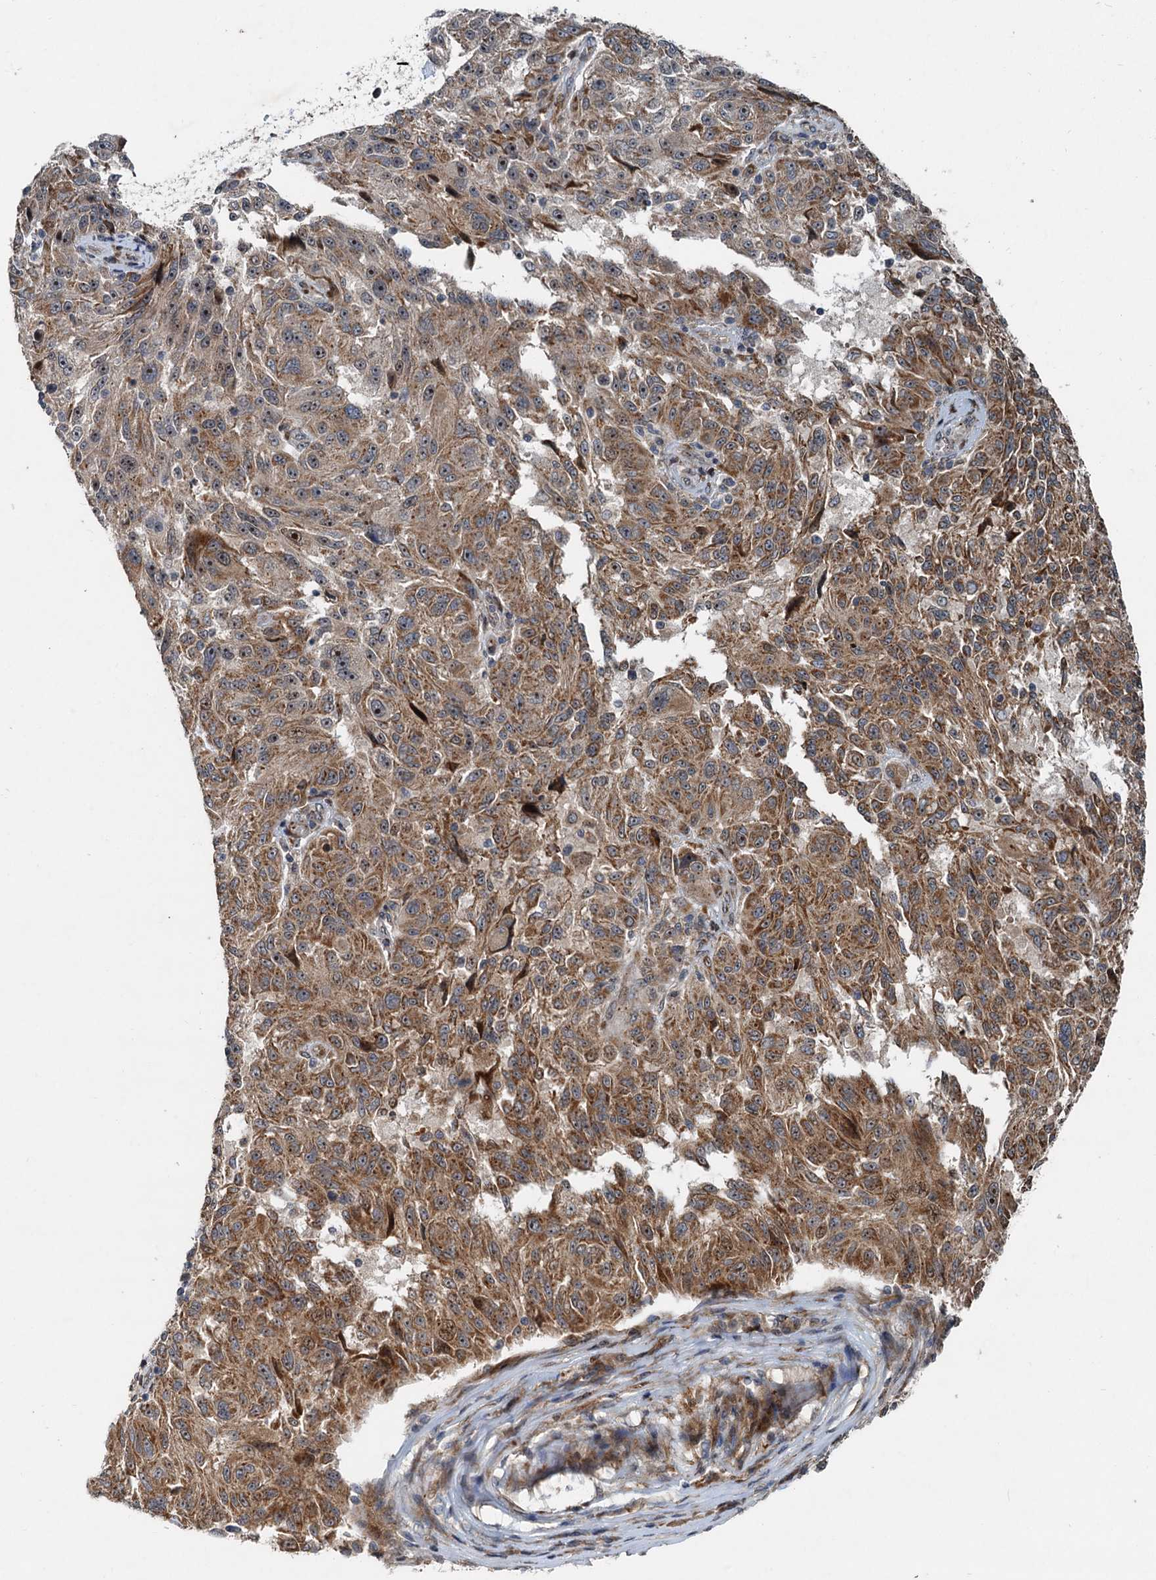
{"staining": {"intensity": "moderate", "quantity": ">75%", "location": "cytoplasmic/membranous"}, "tissue": "melanoma", "cell_type": "Tumor cells", "image_type": "cancer", "snomed": [{"axis": "morphology", "description": "Malignant melanoma, NOS"}, {"axis": "topography", "description": "Skin"}], "caption": "Immunohistochemical staining of melanoma displays medium levels of moderate cytoplasmic/membranous protein staining in approximately >75% of tumor cells.", "gene": "CEP68", "patient": {"sex": "male", "age": 53}}